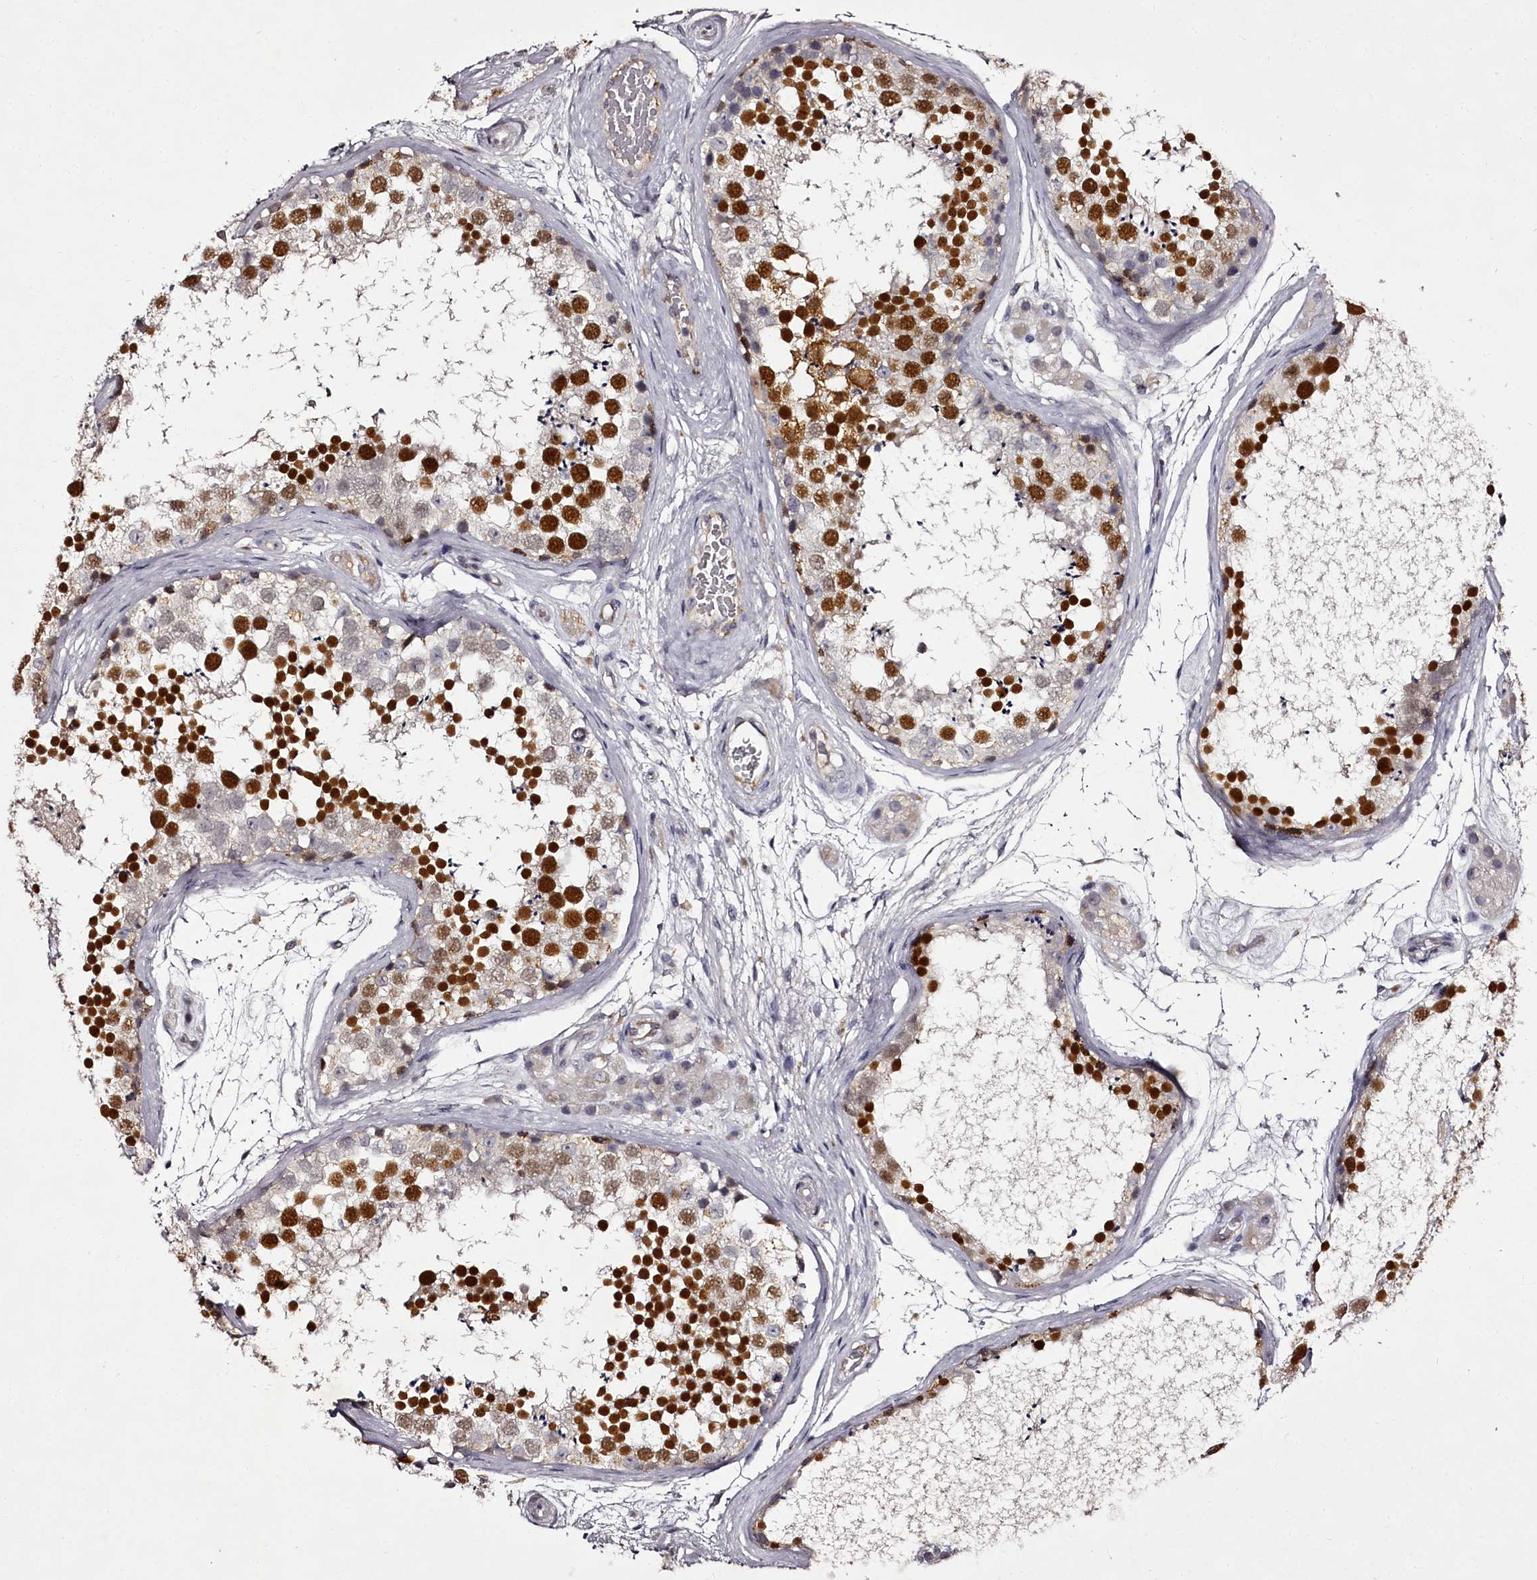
{"staining": {"intensity": "strong", "quantity": "25%-75%", "location": "nuclear"}, "tissue": "testis", "cell_type": "Cells in seminiferous ducts", "image_type": "normal", "snomed": [{"axis": "morphology", "description": "Normal tissue, NOS"}, {"axis": "topography", "description": "Testis"}], "caption": "The immunohistochemical stain highlights strong nuclear positivity in cells in seminiferous ducts of normal testis. The protein is shown in brown color, while the nuclei are stained blue.", "gene": "RBMXL2", "patient": {"sex": "male", "age": 56}}